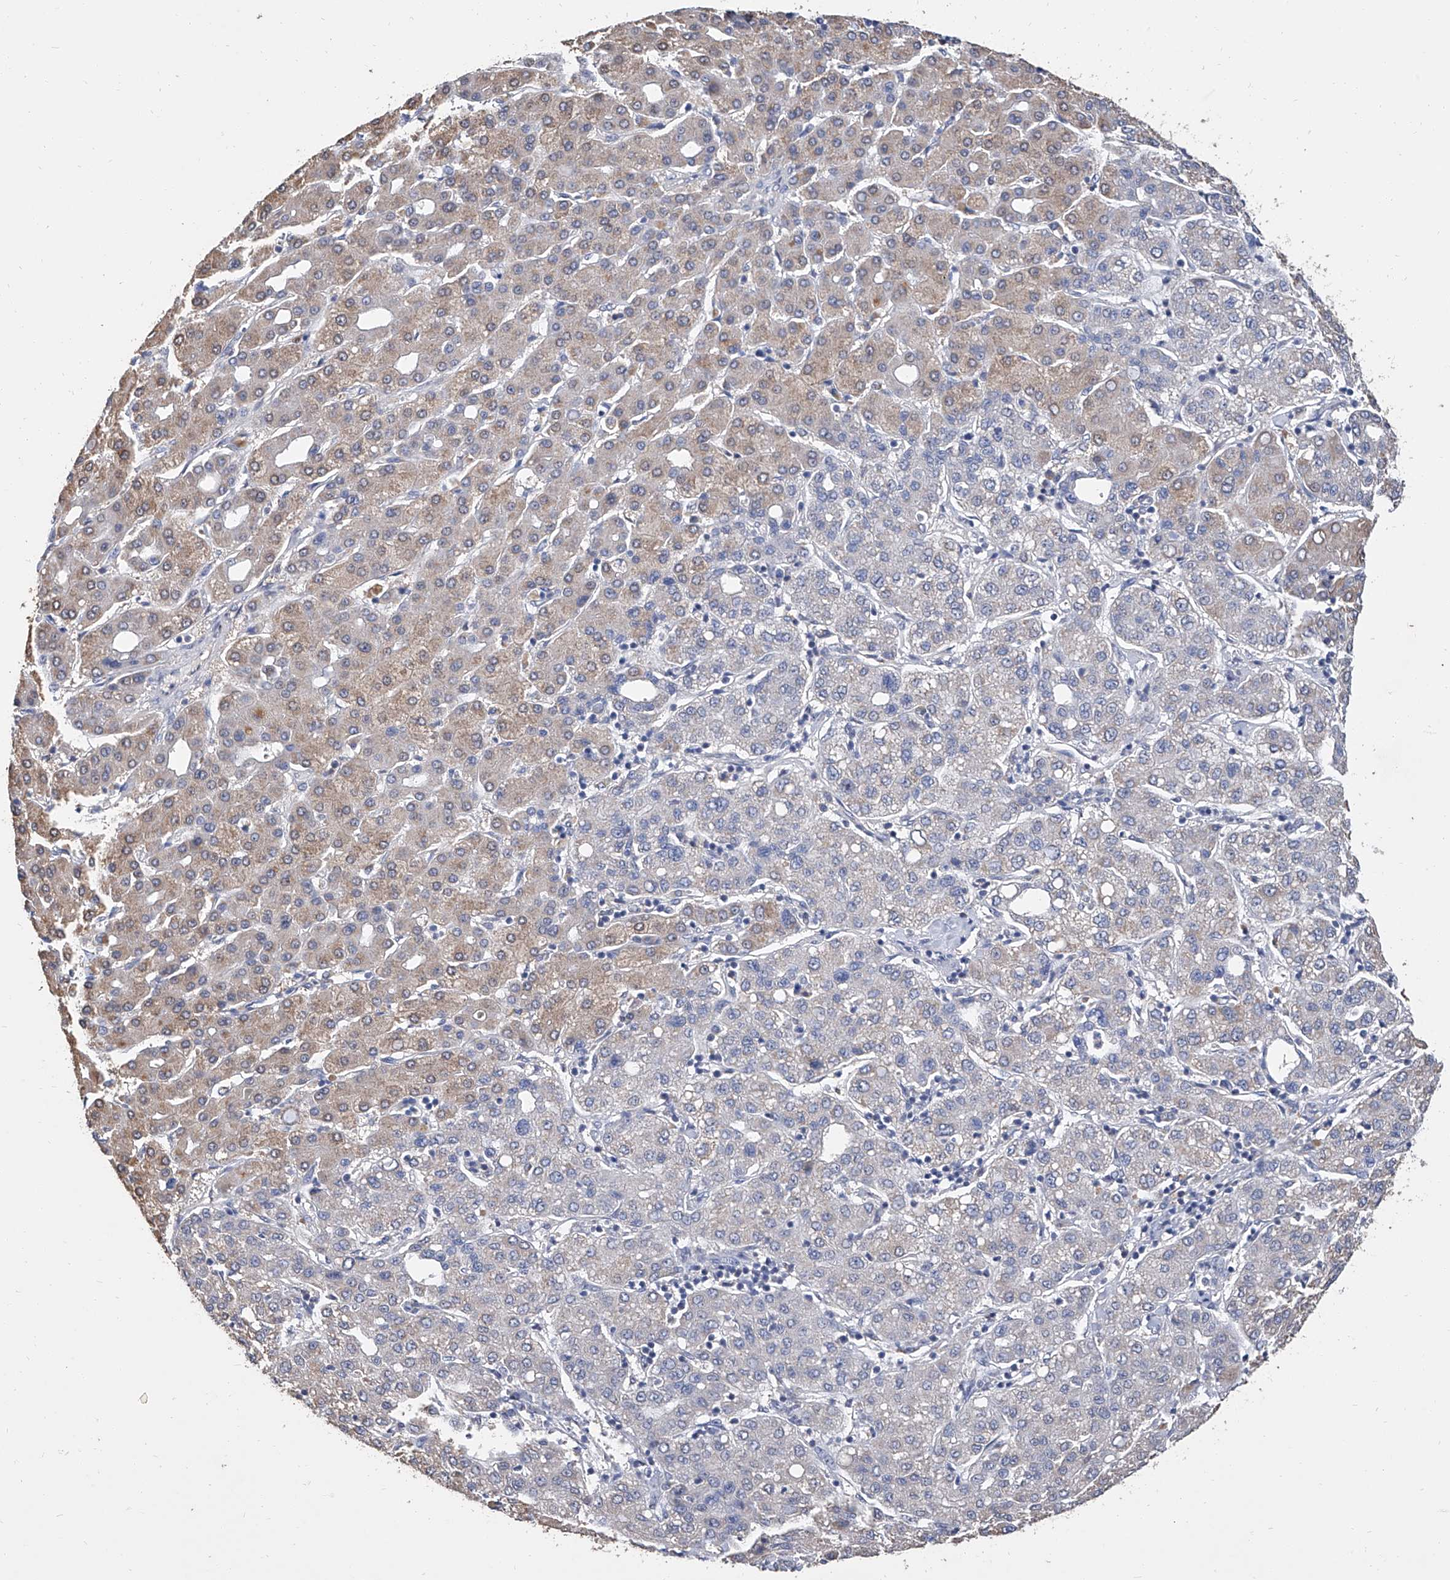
{"staining": {"intensity": "weak", "quantity": "25%-75%", "location": "cytoplasmic/membranous"}, "tissue": "liver cancer", "cell_type": "Tumor cells", "image_type": "cancer", "snomed": [{"axis": "morphology", "description": "Carcinoma, Hepatocellular, NOS"}, {"axis": "topography", "description": "Liver"}], "caption": "Immunohistochemical staining of human hepatocellular carcinoma (liver) exhibits low levels of weak cytoplasmic/membranous staining in approximately 25%-75% of tumor cells.", "gene": "GPT", "patient": {"sex": "male", "age": 65}}